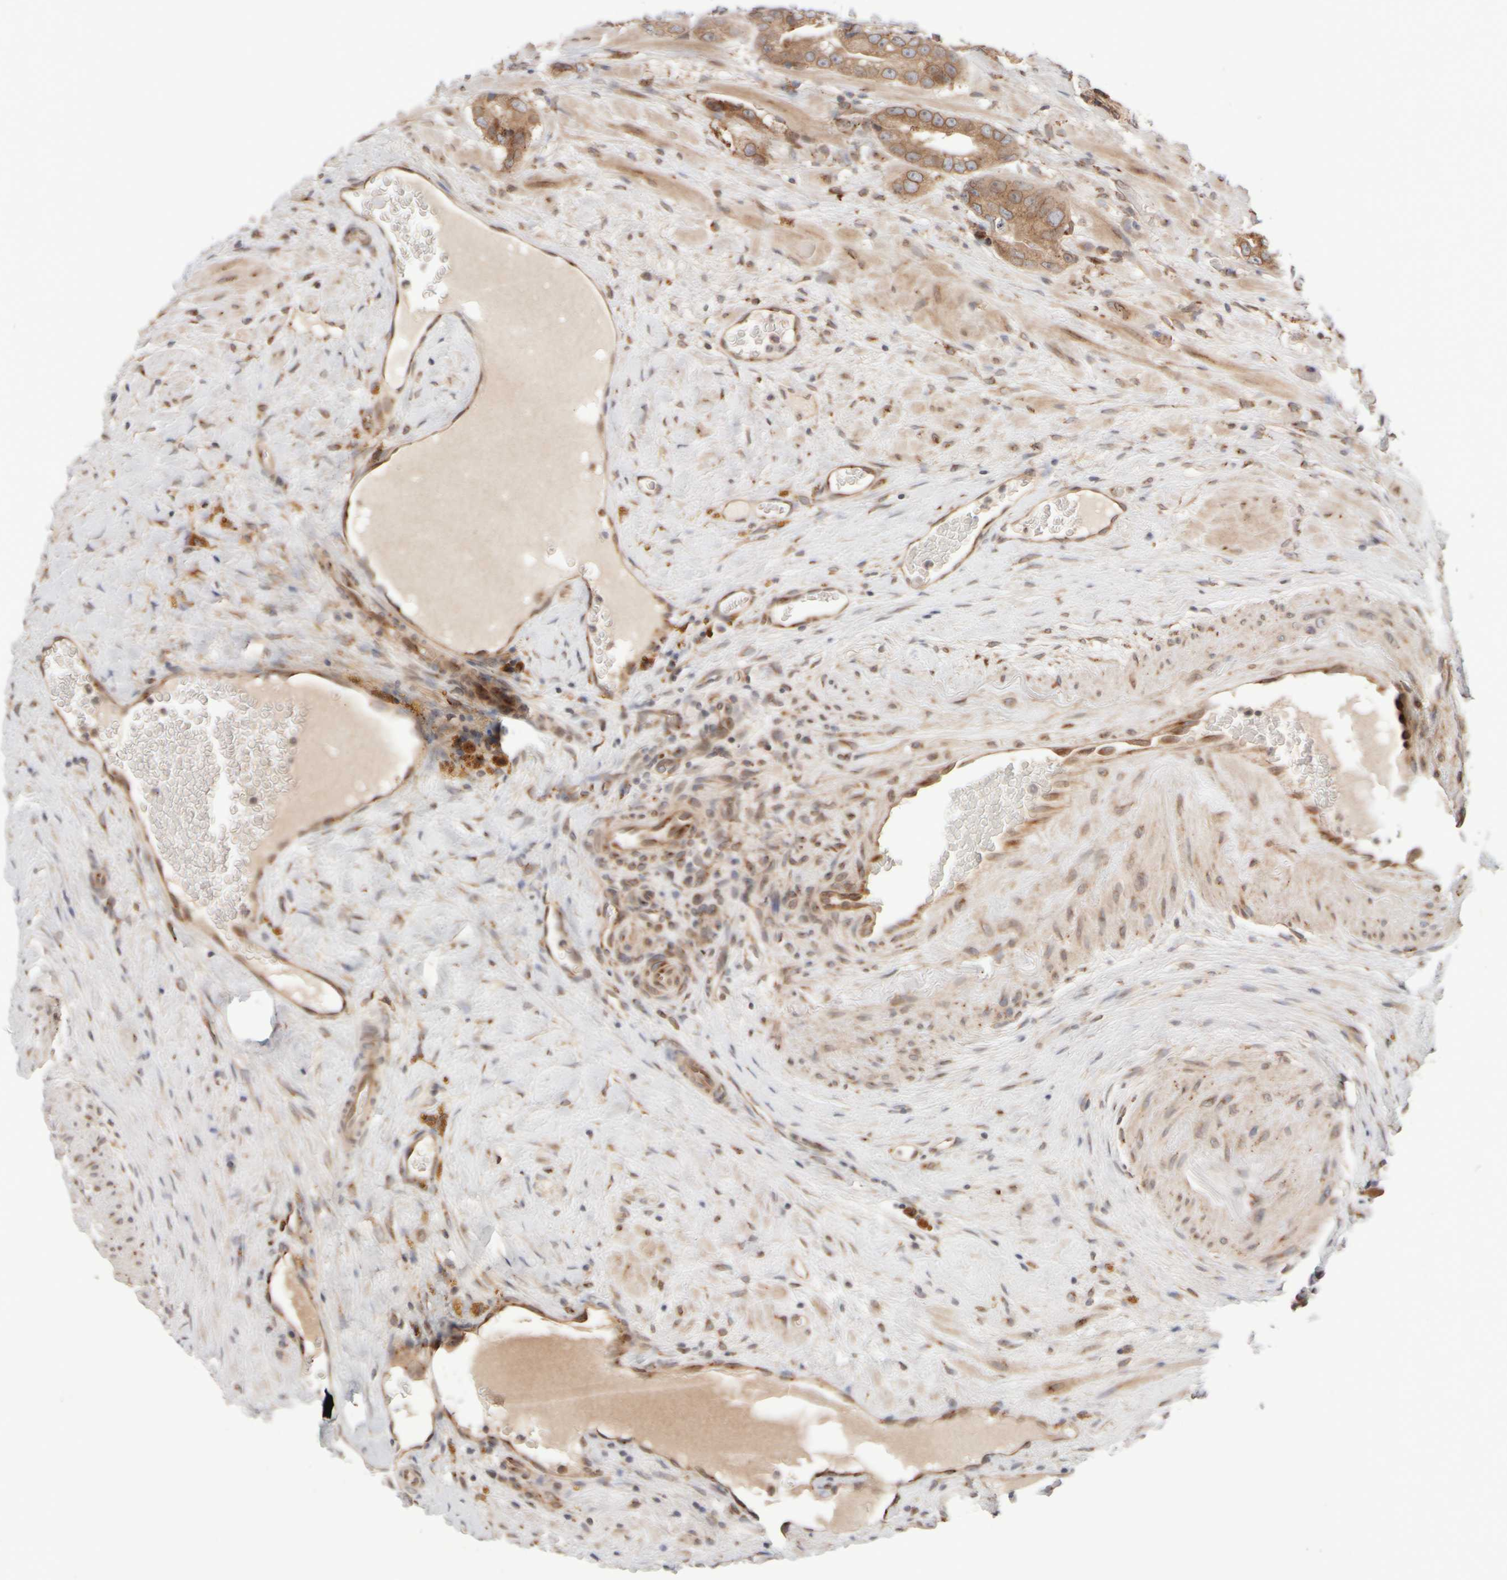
{"staining": {"intensity": "moderate", "quantity": ">75%", "location": "cytoplasmic/membranous"}, "tissue": "prostate cancer", "cell_type": "Tumor cells", "image_type": "cancer", "snomed": [{"axis": "morphology", "description": "Adenocarcinoma, High grade"}, {"axis": "topography", "description": "Prostate"}], "caption": "Prostate cancer tissue shows moderate cytoplasmic/membranous positivity in about >75% of tumor cells, visualized by immunohistochemistry.", "gene": "GCN1", "patient": {"sex": "male", "age": 63}}